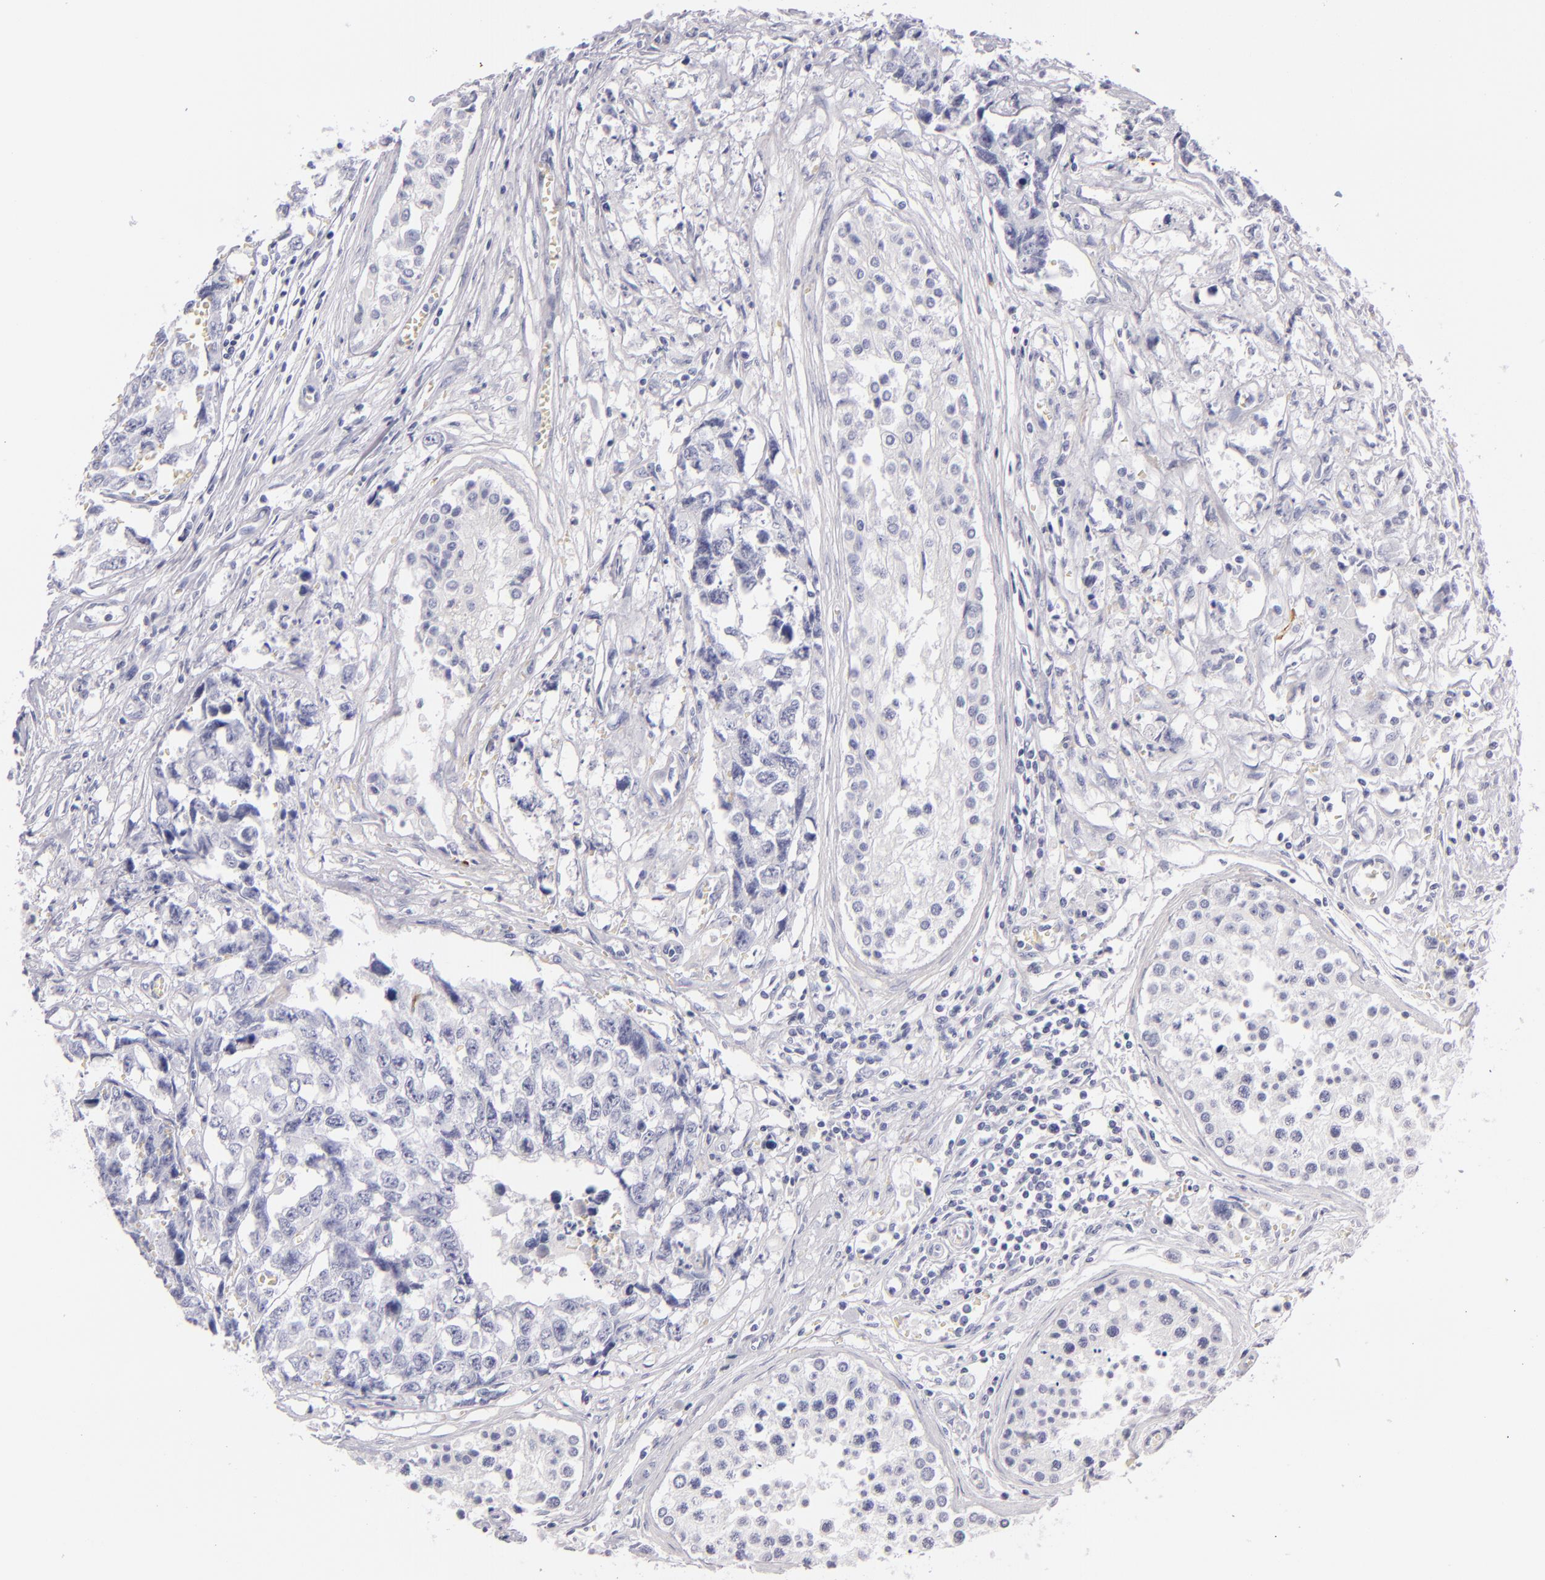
{"staining": {"intensity": "negative", "quantity": "none", "location": "none"}, "tissue": "testis cancer", "cell_type": "Tumor cells", "image_type": "cancer", "snomed": [{"axis": "morphology", "description": "Carcinoma, Embryonal, NOS"}, {"axis": "topography", "description": "Testis"}], "caption": "Tumor cells show no significant expression in embryonal carcinoma (testis).", "gene": "CD207", "patient": {"sex": "male", "age": 31}}